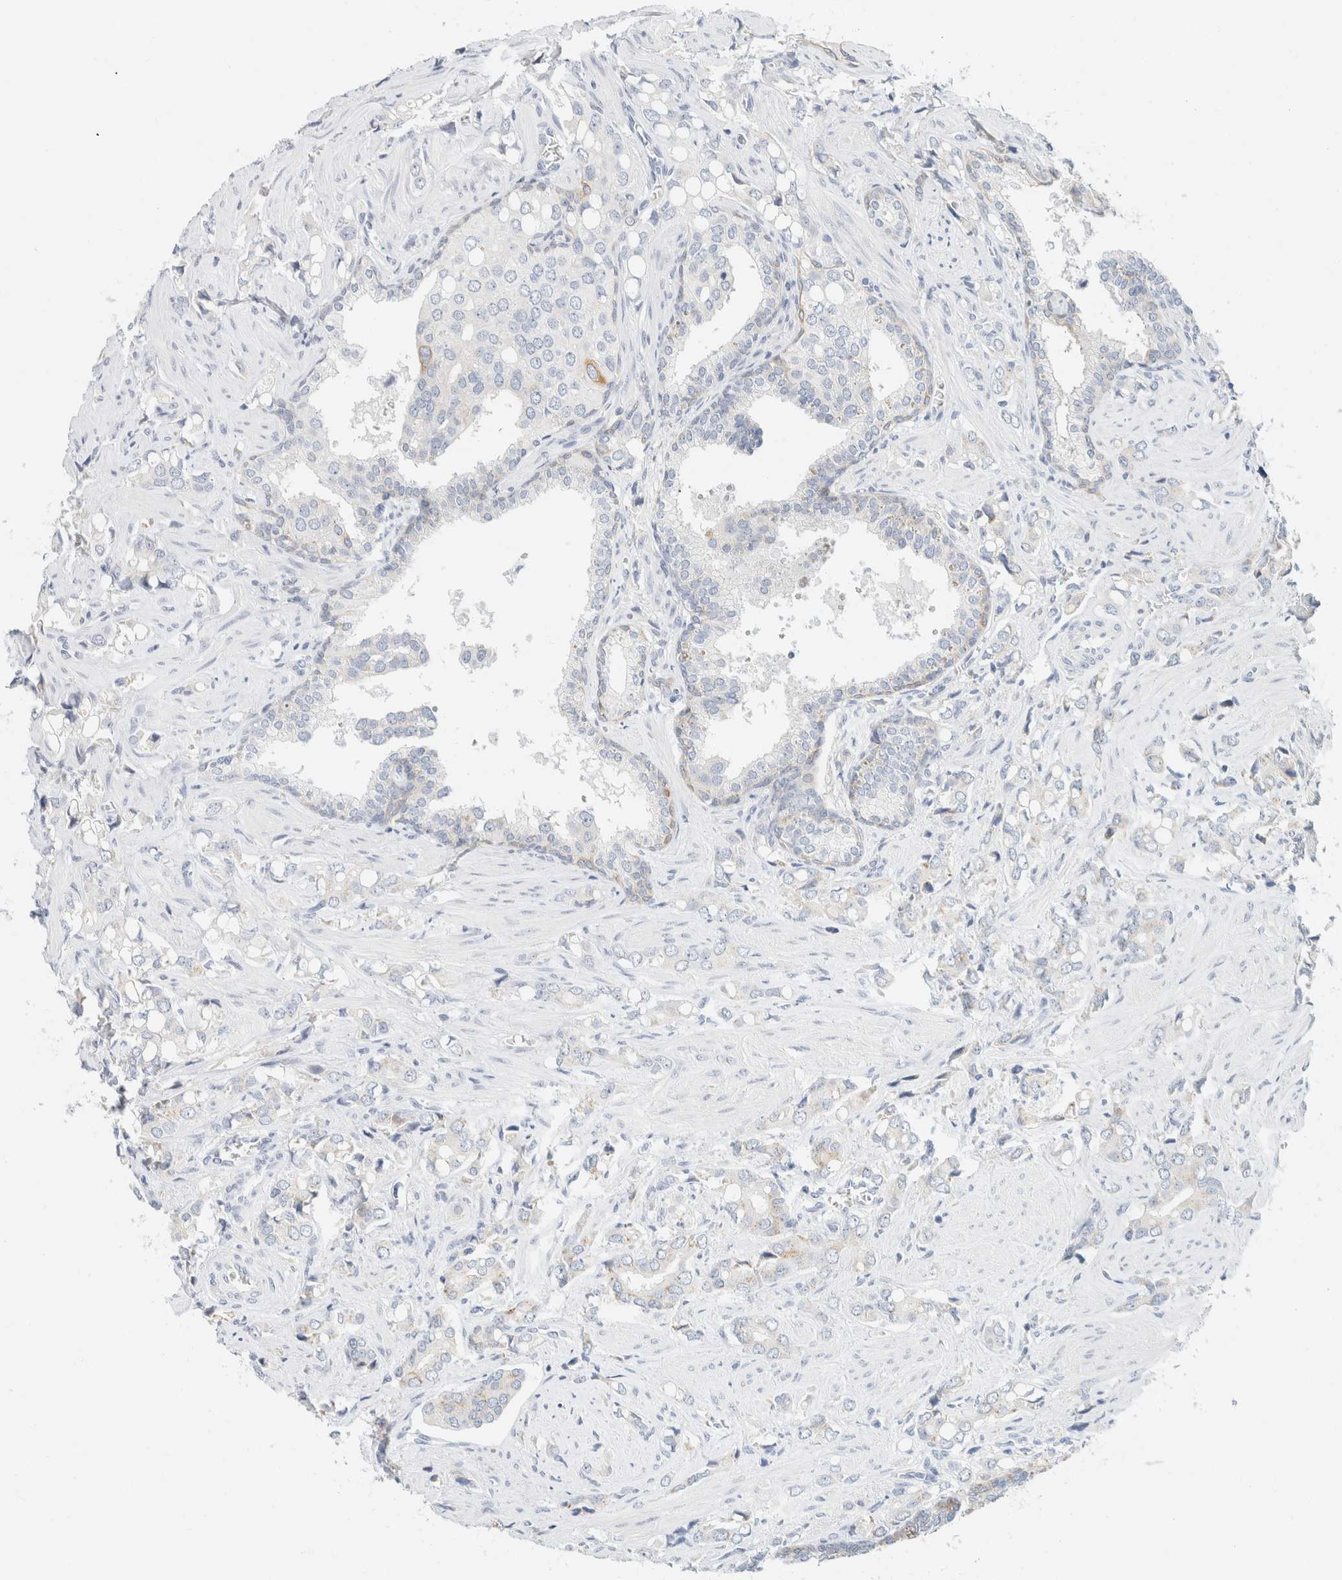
{"staining": {"intensity": "negative", "quantity": "none", "location": "none"}, "tissue": "prostate cancer", "cell_type": "Tumor cells", "image_type": "cancer", "snomed": [{"axis": "morphology", "description": "Adenocarcinoma, High grade"}, {"axis": "topography", "description": "Prostate"}], "caption": "Immunohistochemistry (IHC) photomicrograph of human adenocarcinoma (high-grade) (prostate) stained for a protein (brown), which displays no staining in tumor cells.", "gene": "KRT20", "patient": {"sex": "male", "age": 52}}